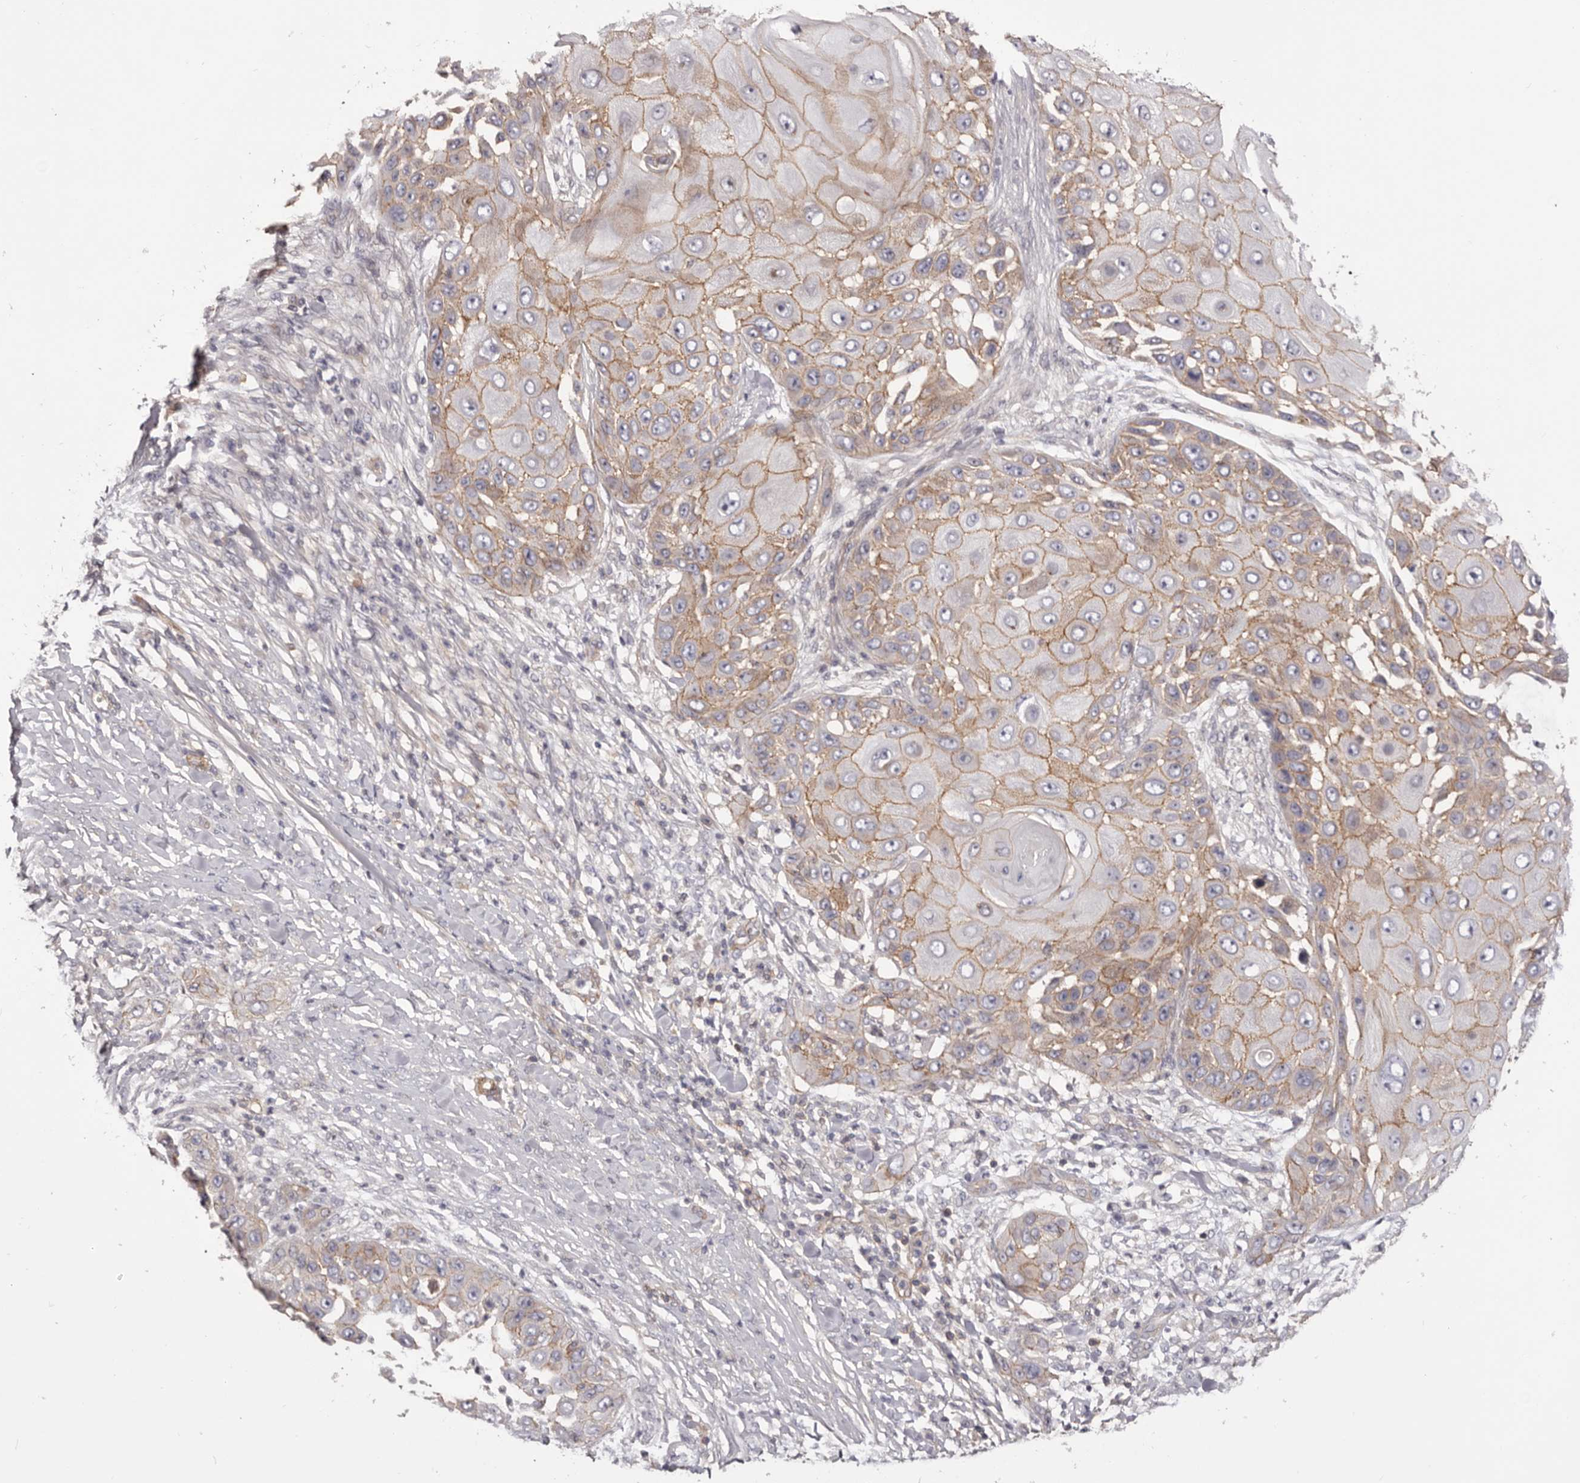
{"staining": {"intensity": "moderate", "quantity": "25%-75%", "location": "cytoplasmic/membranous"}, "tissue": "skin cancer", "cell_type": "Tumor cells", "image_type": "cancer", "snomed": [{"axis": "morphology", "description": "Squamous cell carcinoma, NOS"}, {"axis": "topography", "description": "Skin"}], "caption": "A brown stain labels moderate cytoplasmic/membranous staining of a protein in skin cancer (squamous cell carcinoma) tumor cells.", "gene": "DMRT2", "patient": {"sex": "female", "age": 44}}